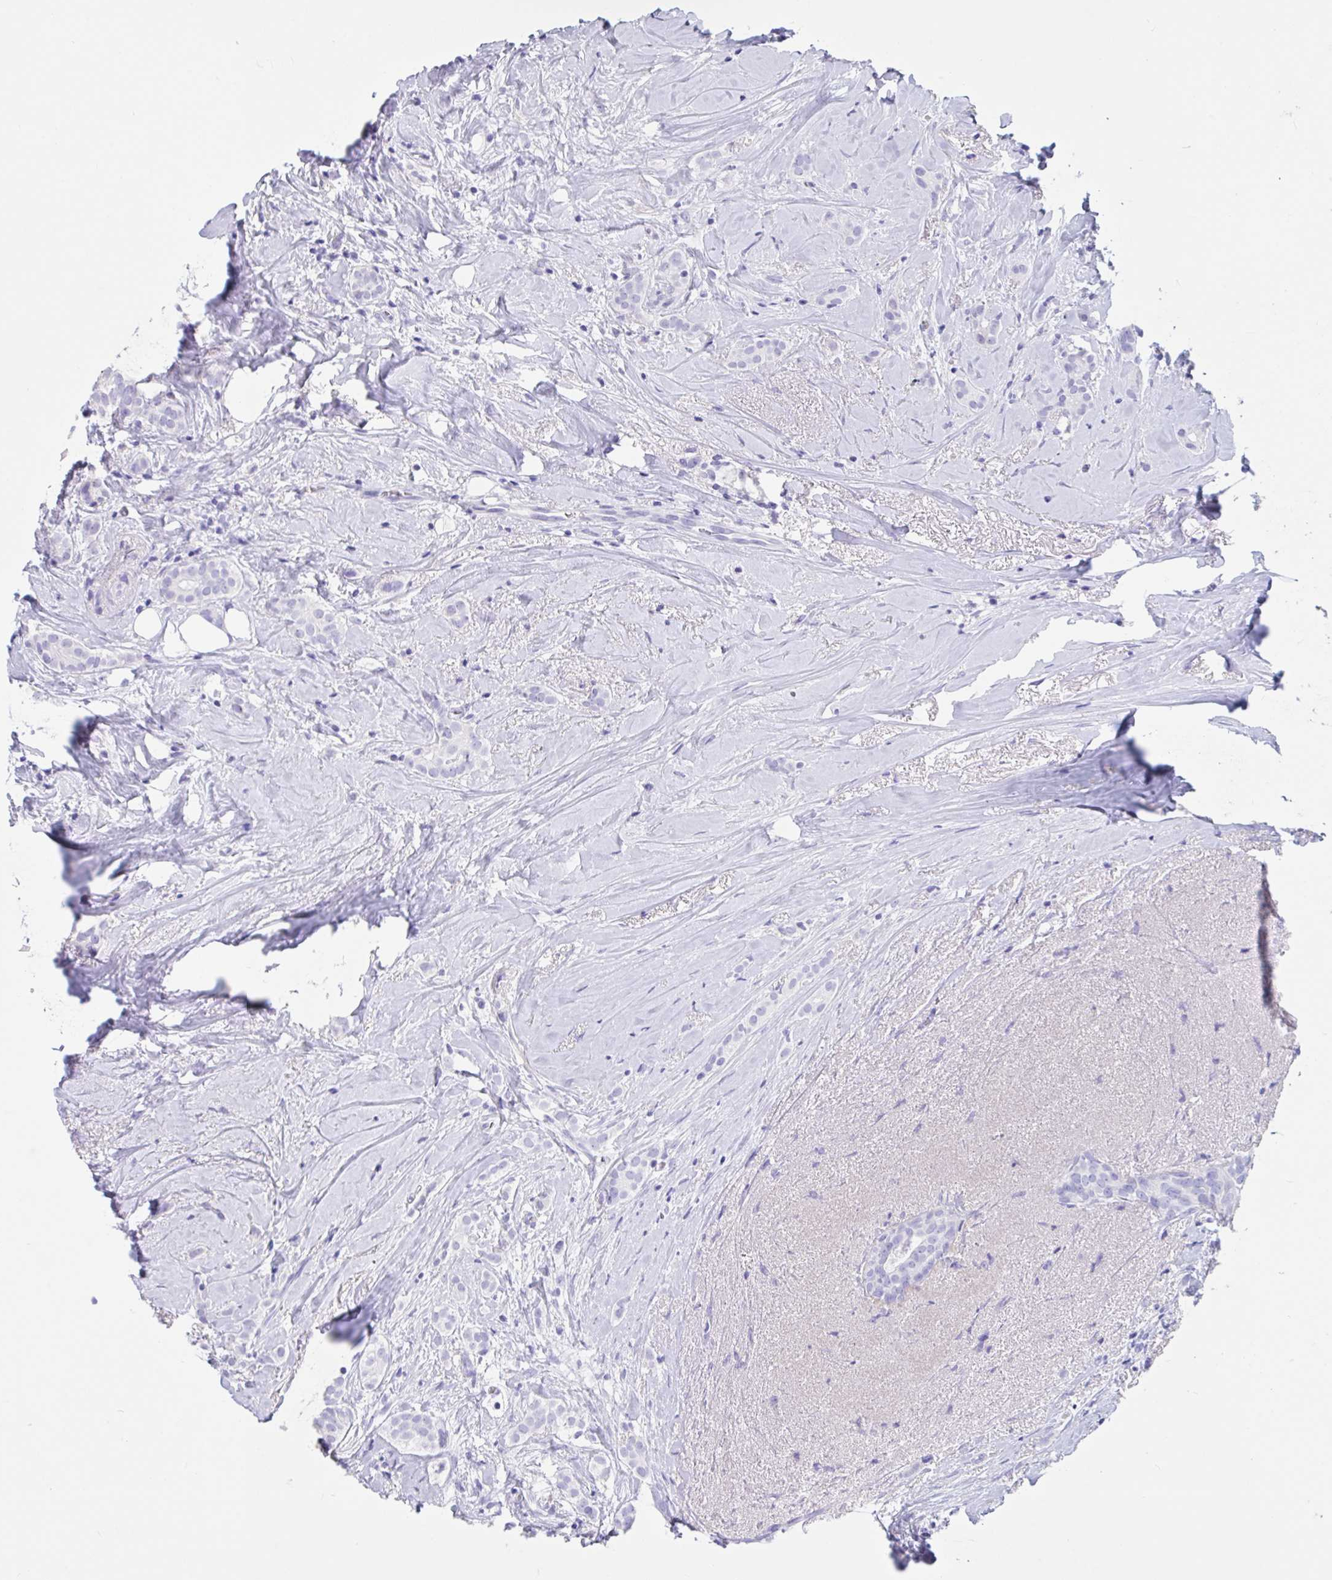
{"staining": {"intensity": "negative", "quantity": "none", "location": "none"}, "tissue": "breast cancer", "cell_type": "Tumor cells", "image_type": "cancer", "snomed": [{"axis": "morphology", "description": "Duct carcinoma"}, {"axis": "topography", "description": "Breast"}], "caption": "Invasive ductal carcinoma (breast) was stained to show a protein in brown. There is no significant positivity in tumor cells.", "gene": "TNNC1", "patient": {"sex": "female", "age": 65}}